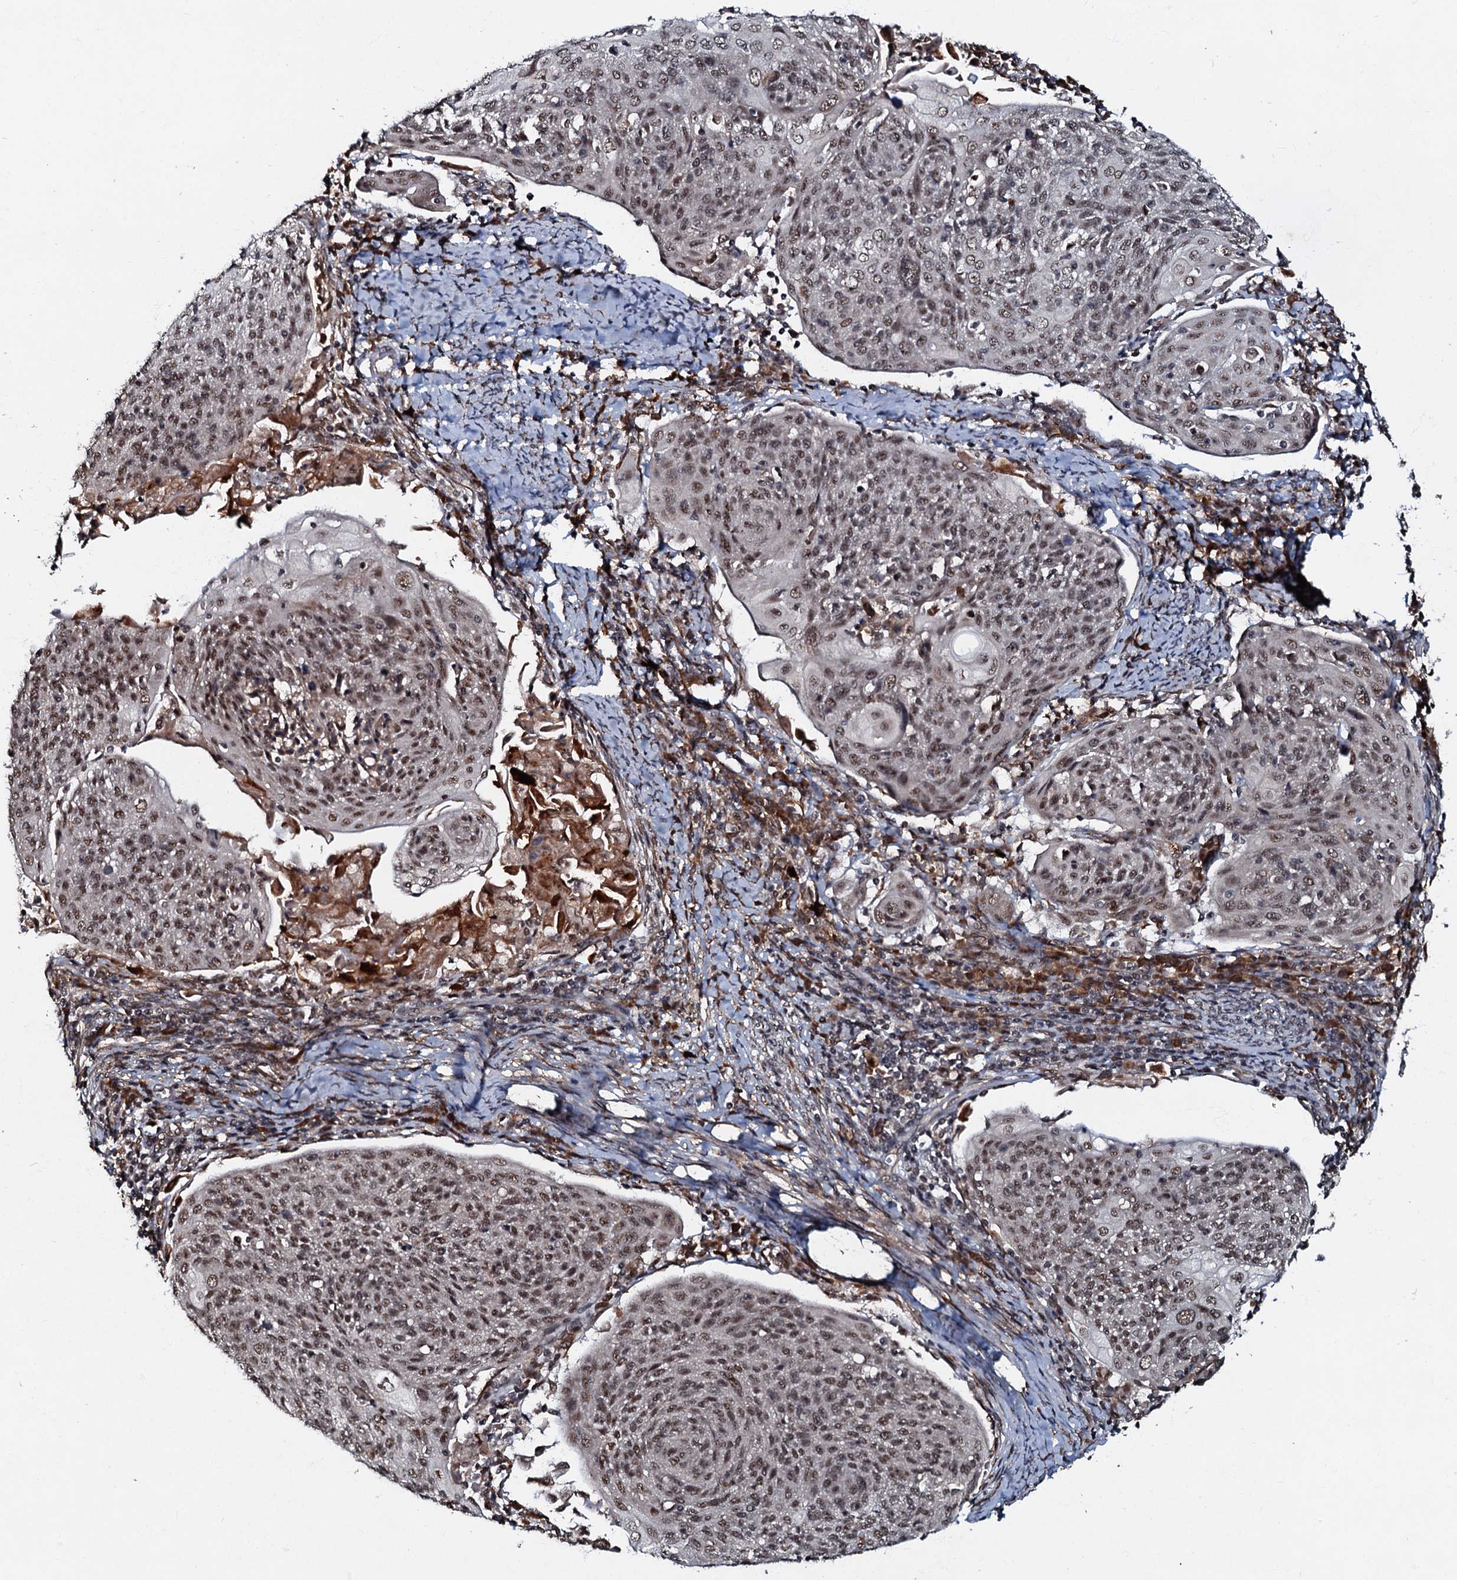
{"staining": {"intensity": "moderate", "quantity": ">75%", "location": "nuclear"}, "tissue": "cervical cancer", "cell_type": "Tumor cells", "image_type": "cancer", "snomed": [{"axis": "morphology", "description": "Squamous cell carcinoma, NOS"}, {"axis": "topography", "description": "Cervix"}], "caption": "Brown immunohistochemical staining in human cervical cancer (squamous cell carcinoma) exhibits moderate nuclear positivity in about >75% of tumor cells.", "gene": "C18orf32", "patient": {"sex": "female", "age": 67}}